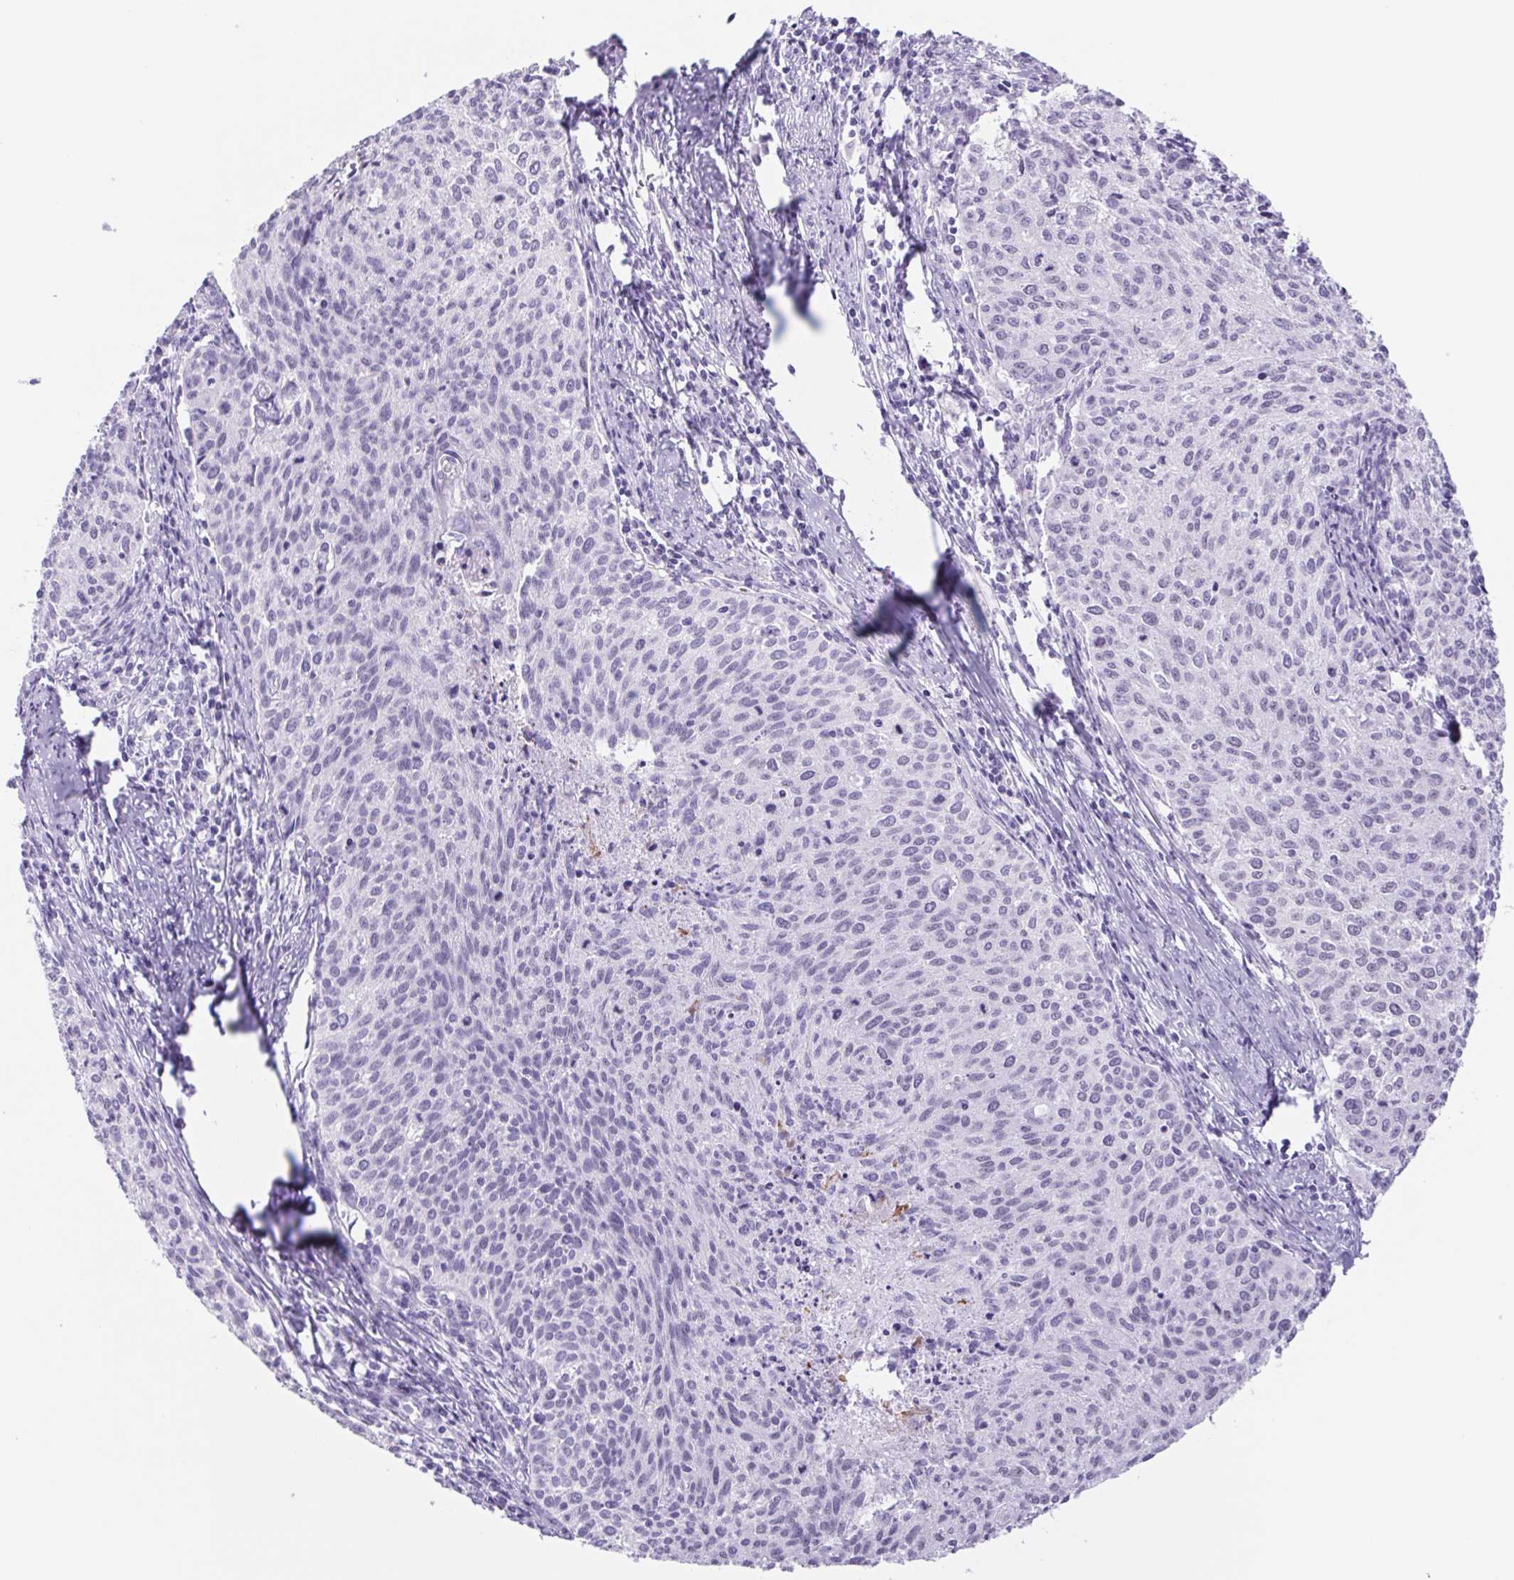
{"staining": {"intensity": "negative", "quantity": "none", "location": "none"}, "tissue": "cervical cancer", "cell_type": "Tumor cells", "image_type": "cancer", "snomed": [{"axis": "morphology", "description": "Squamous cell carcinoma, NOS"}, {"axis": "topography", "description": "Cervix"}], "caption": "High magnification brightfield microscopy of squamous cell carcinoma (cervical) stained with DAB (3,3'-diaminobenzidine) (brown) and counterstained with hematoxylin (blue): tumor cells show no significant expression. The staining was performed using DAB (3,3'-diaminobenzidine) to visualize the protein expression in brown, while the nuclei were stained in blue with hematoxylin (Magnification: 20x).", "gene": "CYP21A2", "patient": {"sex": "female", "age": 38}}